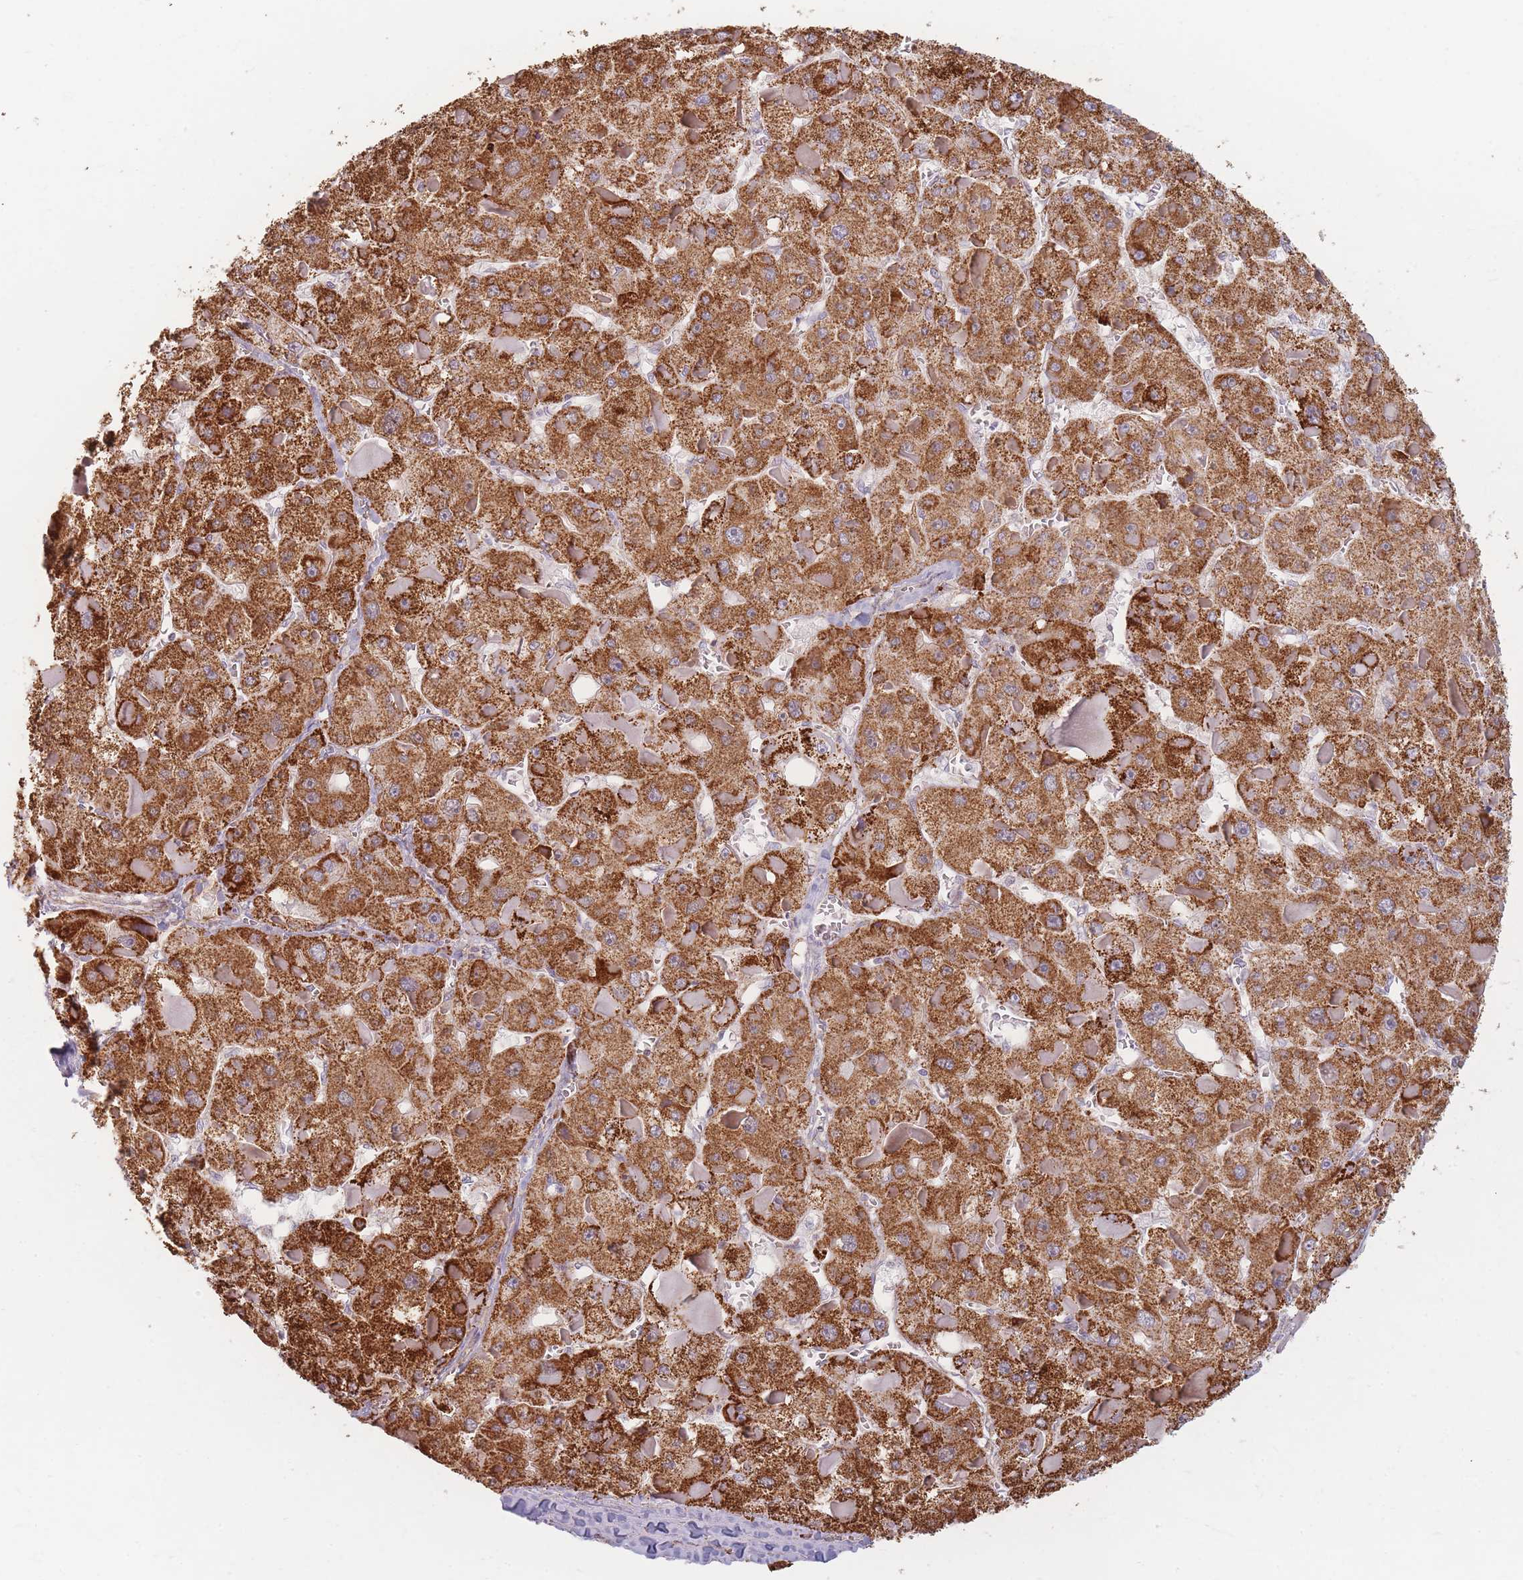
{"staining": {"intensity": "strong", "quantity": ">75%", "location": "cytoplasmic/membranous"}, "tissue": "liver cancer", "cell_type": "Tumor cells", "image_type": "cancer", "snomed": [{"axis": "morphology", "description": "Carcinoma, Hepatocellular, NOS"}, {"axis": "topography", "description": "Liver"}], "caption": "IHC staining of liver cancer, which demonstrates high levels of strong cytoplasmic/membranous positivity in approximately >75% of tumor cells indicating strong cytoplasmic/membranous protein positivity. The staining was performed using DAB (brown) for protein detection and nuclei were counterstained in hematoxylin (blue).", "gene": "ESRP2", "patient": {"sex": "female", "age": 73}}